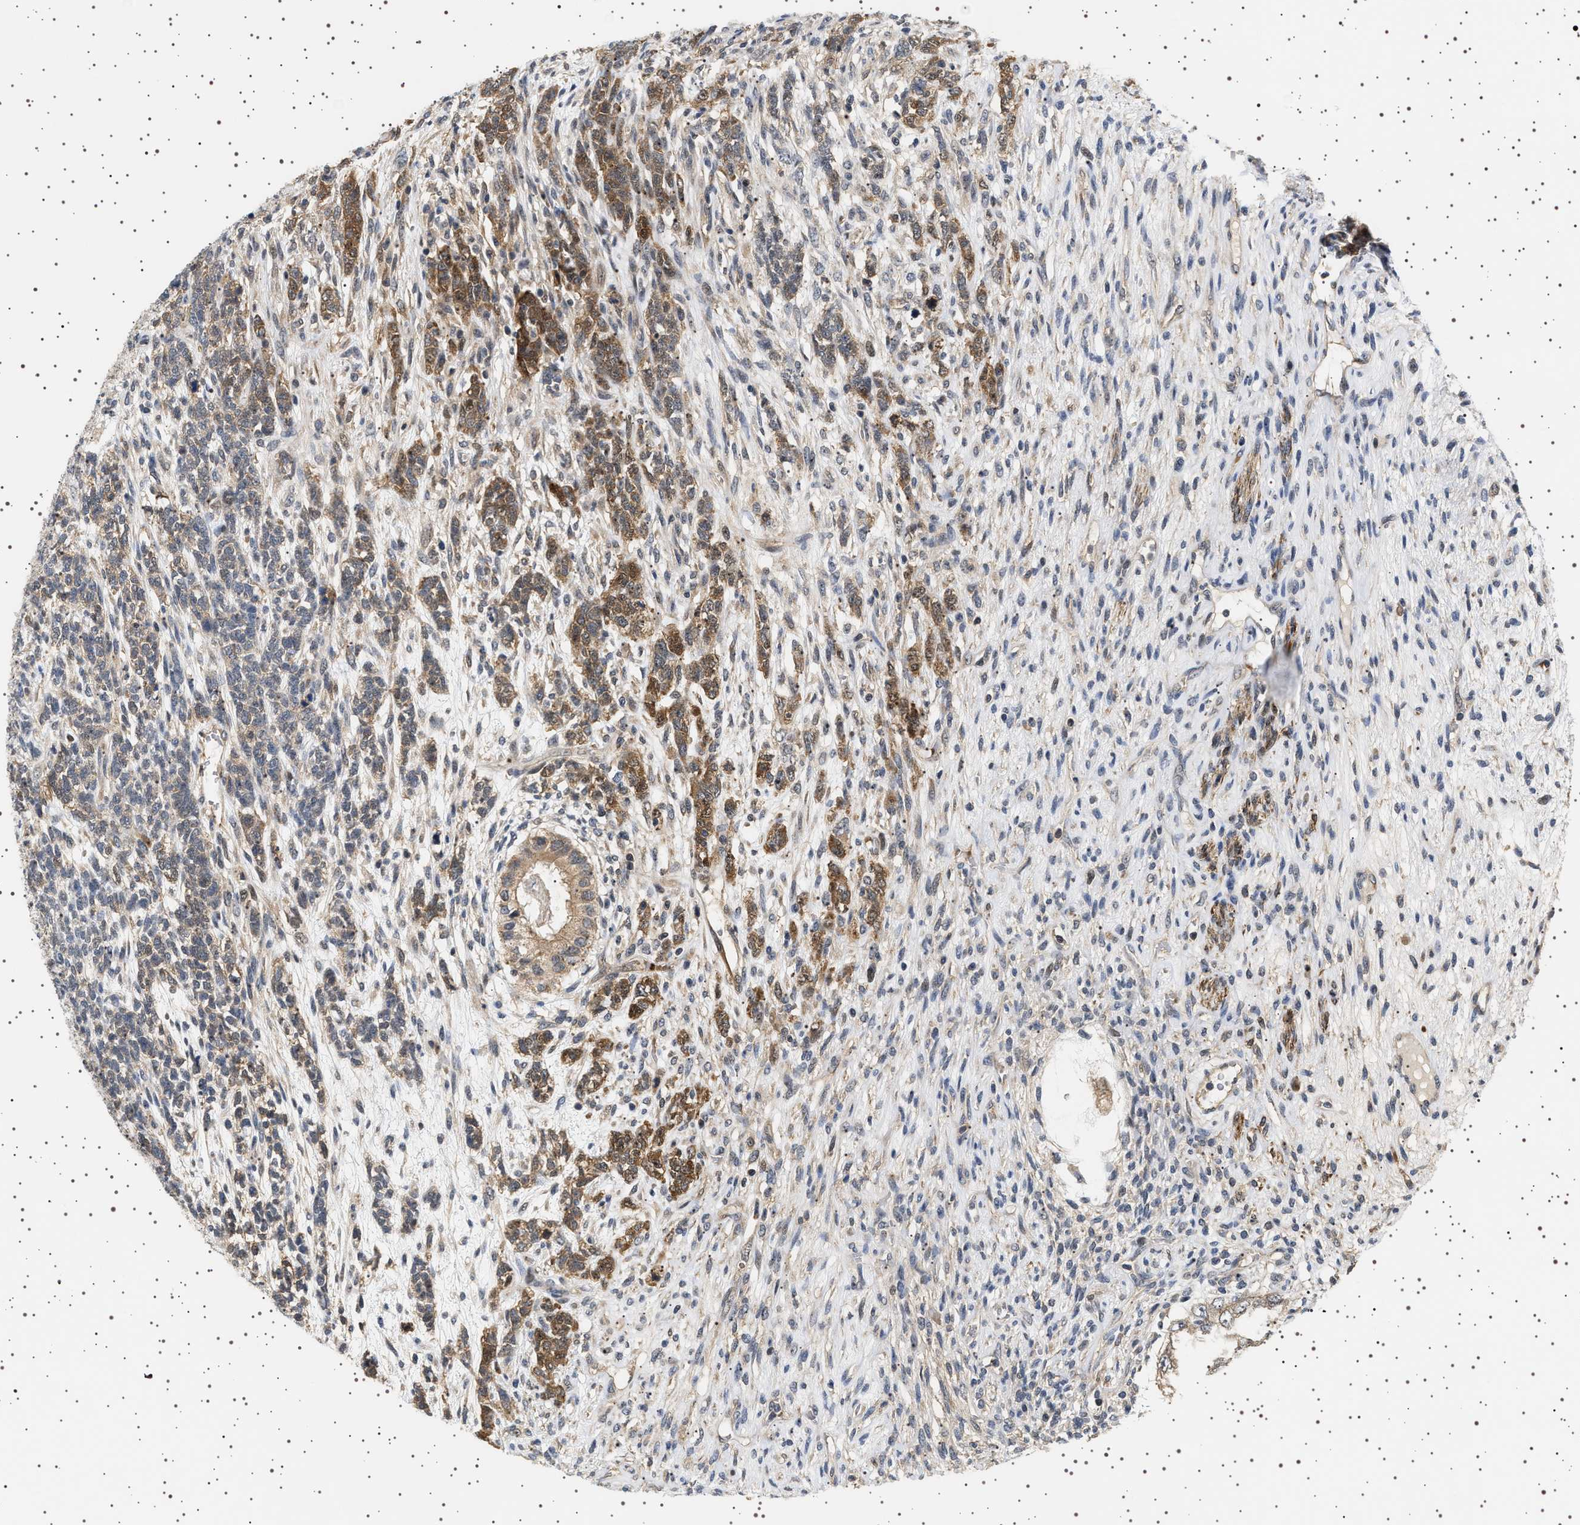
{"staining": {"intensity": "moderate", "quantity": "25%-75%", "location": "cytoplasmic/membranous"}, "tissue": "testis cancer", "cell_type": "Tumor cells", "image_type": "cancer", "snomed": [{"axis": "morphology", "description": "Seminoma, NOS"}, {"axis": "topography", "description": "Testis"}], "caption": "Protein analysis of testis seminoma tissue reveals moderate cytoplasmic/membranous positivity in about 25%-75% of tumor cells.", "gene": "BAG3", "patient": {"sex": "male", "age": 28}}